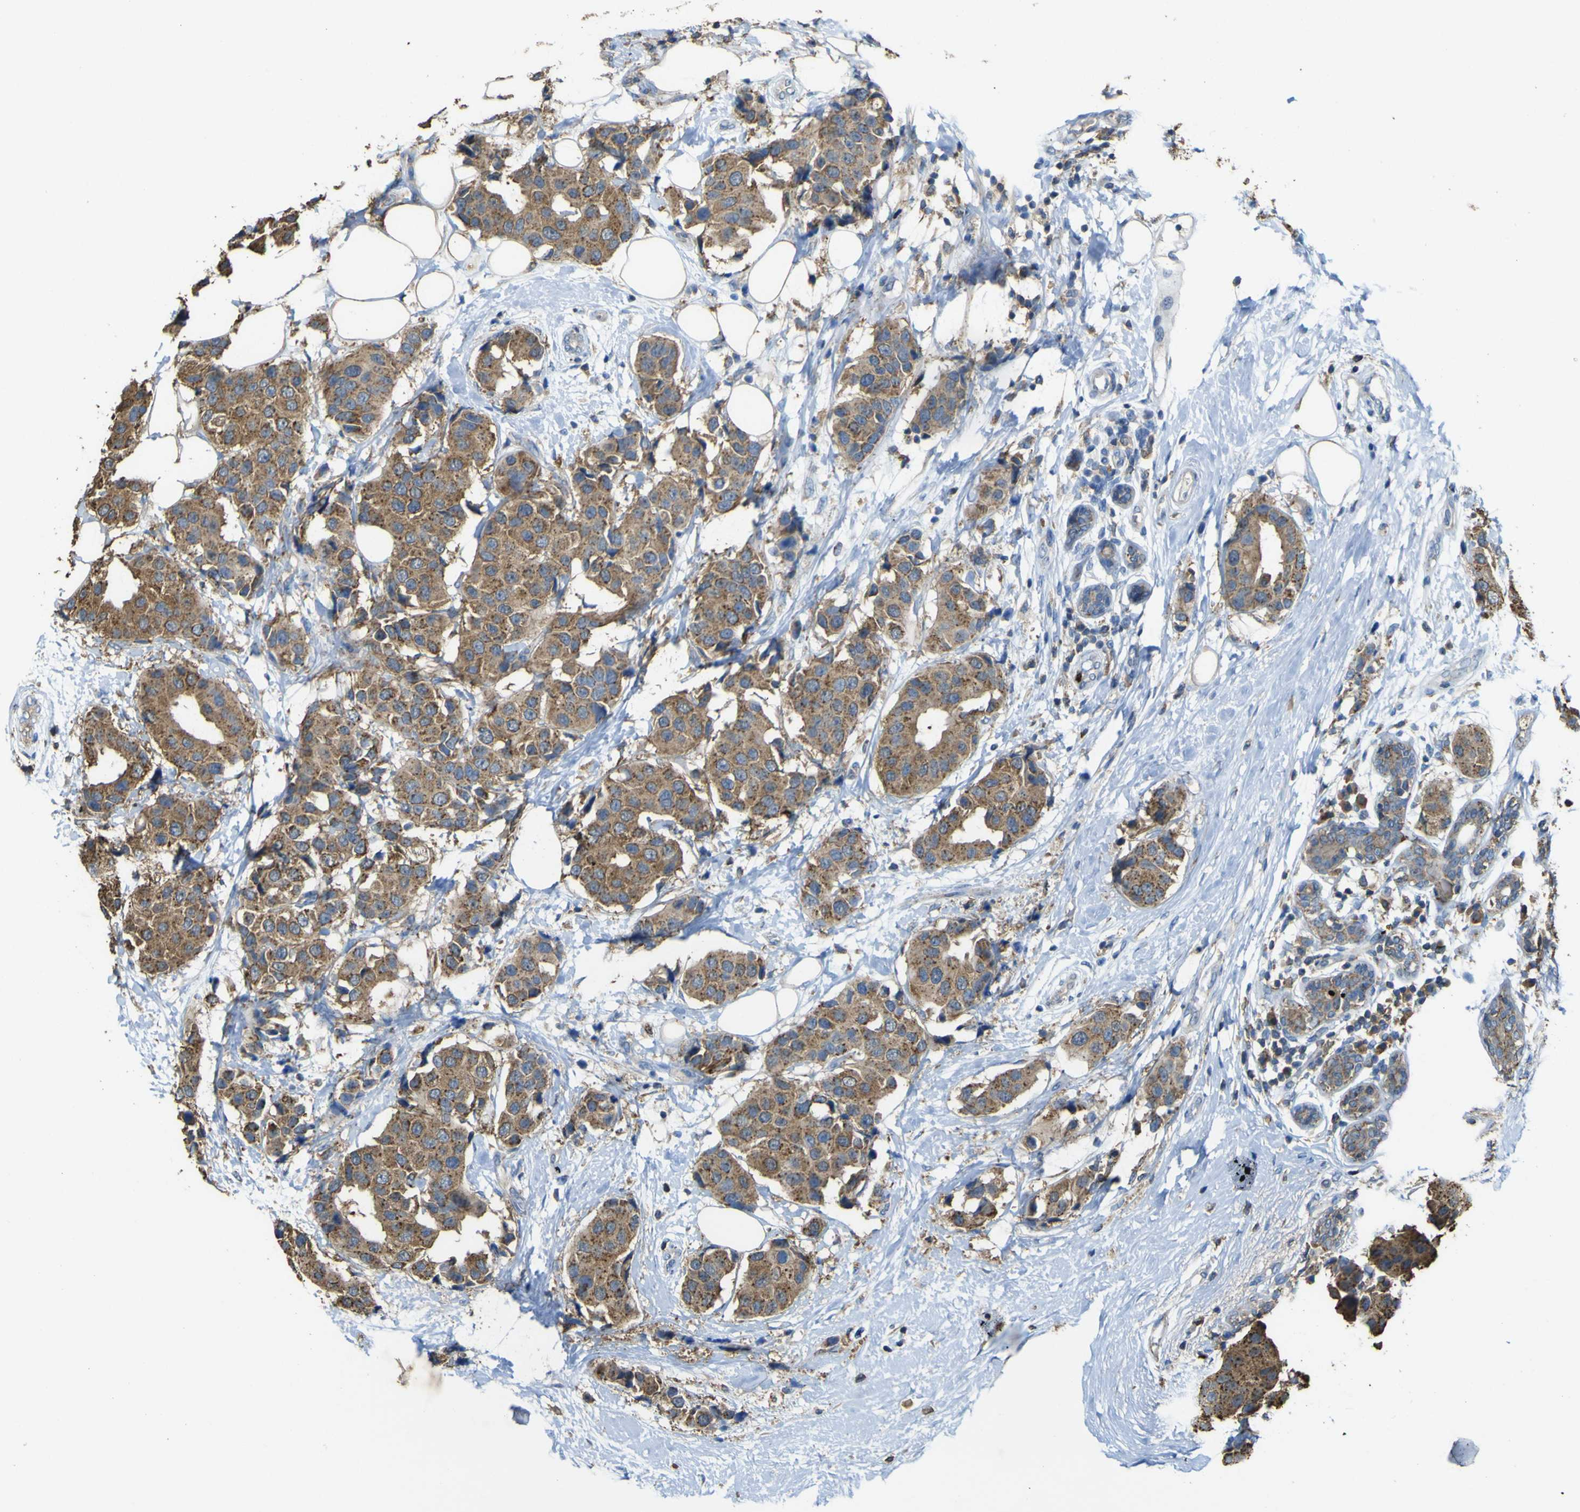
{"staining": {"intensity": "strong", "quantity": ">75%", "location": "cytoplasmic/membranous"}, "tissue": "breast cancer", "cell_type": "Tumor cells", "image_type": "cancer", "snomed": [{"axis": "morphology", "description": "Normal tissue, NOS"}, {"axis": "morphology", "description": "Duct carcinoma"}, {"axis": "topography", "description": "Breast"}], "caption": "This is an image of IHC staining of breast intraductal carcinoma, which shows strong staining in the cytoplasmic/membranous of tumor cells.", "gene": "ACSL3", "patient": {"sex": "female", "age": 39}}